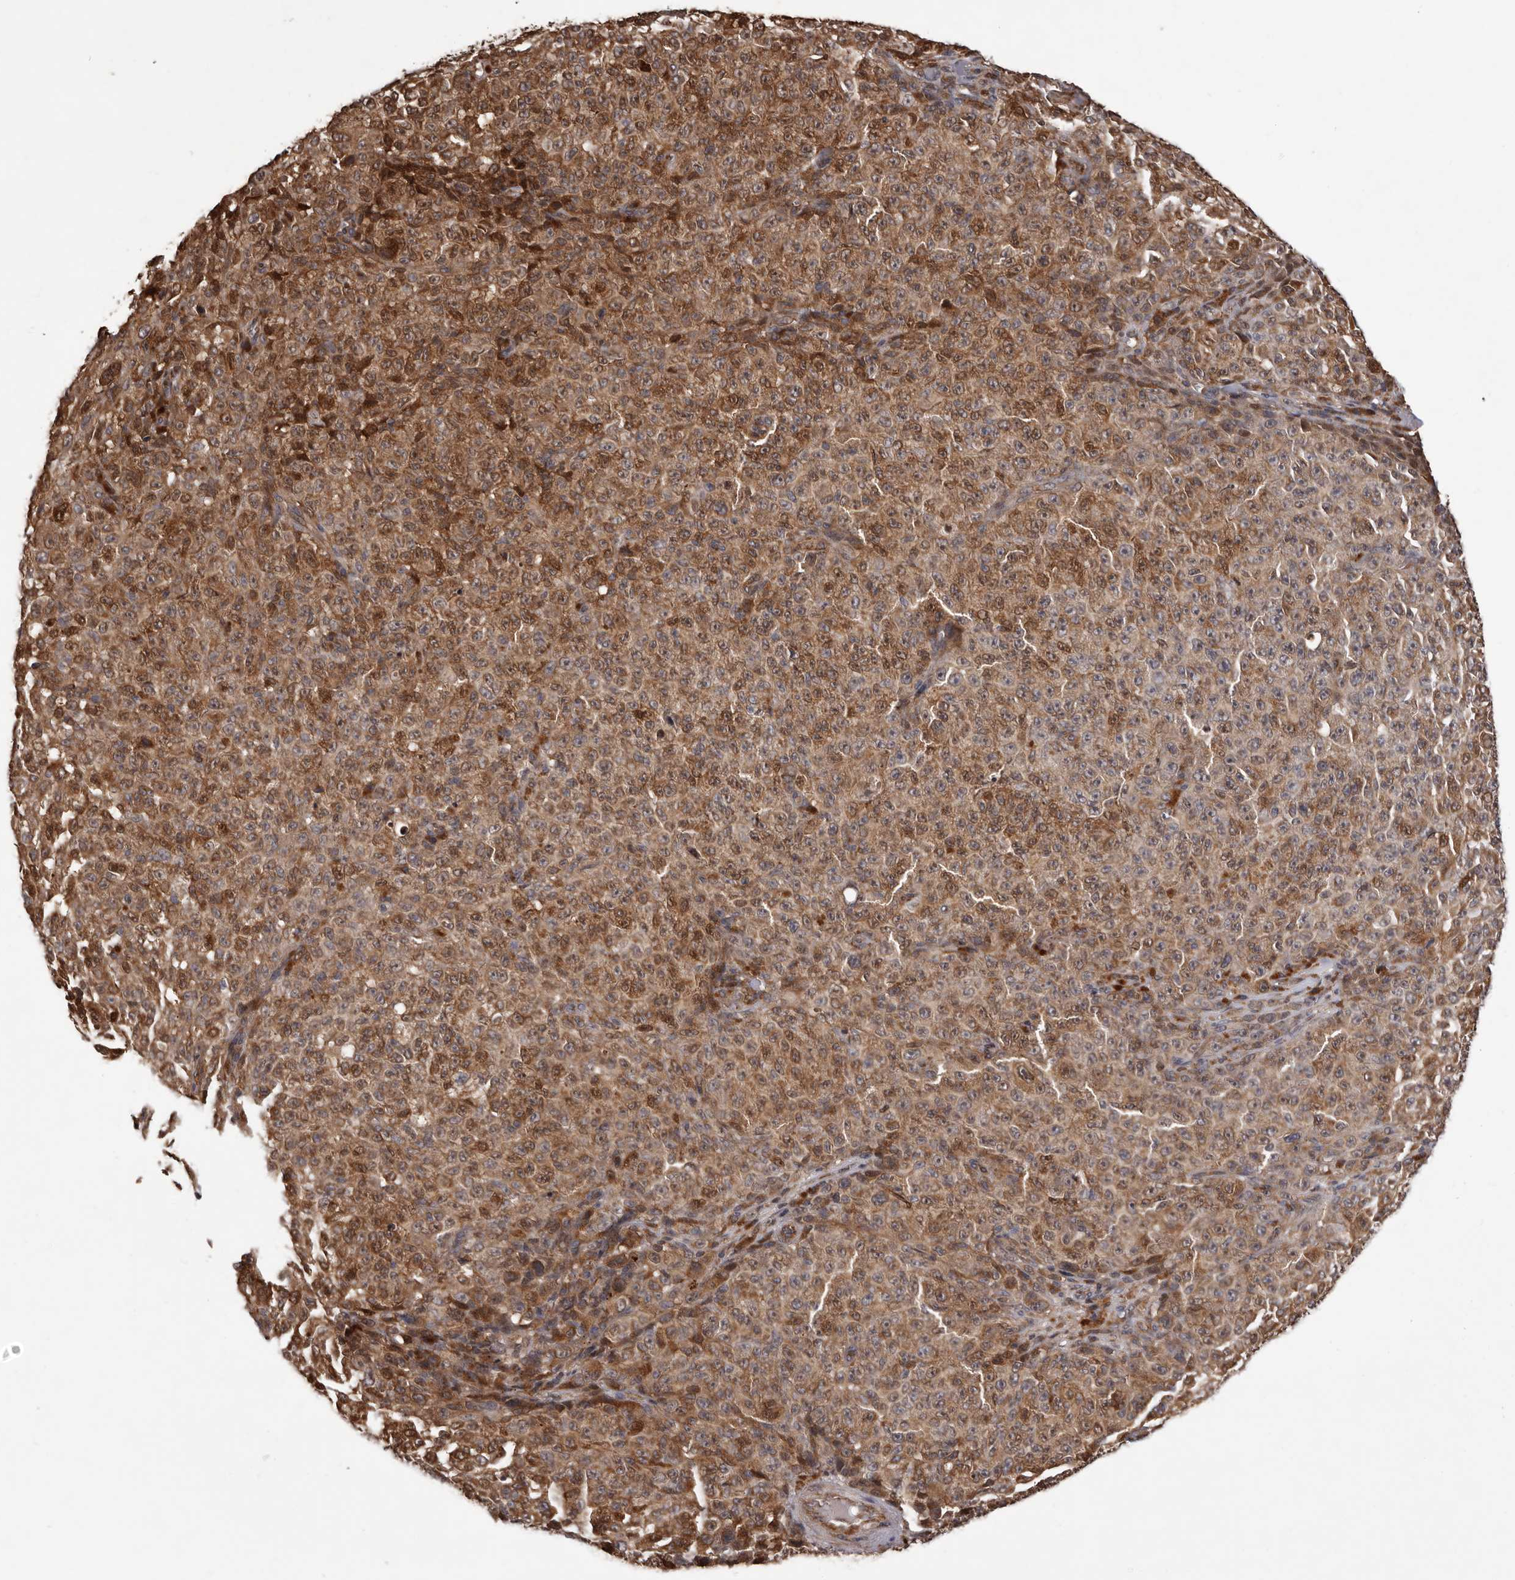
{"staining": {"intensity": "moderate", "quantity": ">75%", "location": "cytoplasmic/membranous,nuclear"}, "tissue": "melanoma", "cell_type": "Tumor cells", "image_type": "cancer", "snomed": [{"axis": "morphology", "description": "Malignant melanoma, NOS"}, {"axis": "topography", "description": "Skin"}], "caption": "There is medium levels of moderate cytoplasmic/membranous and nuclear staining in tumor cells of malignant melanoma, as demonstrated by immunohistochemical staining (brown color).", "gene": "GADD45B", "patient": {"sex": "female", "age": 82}}